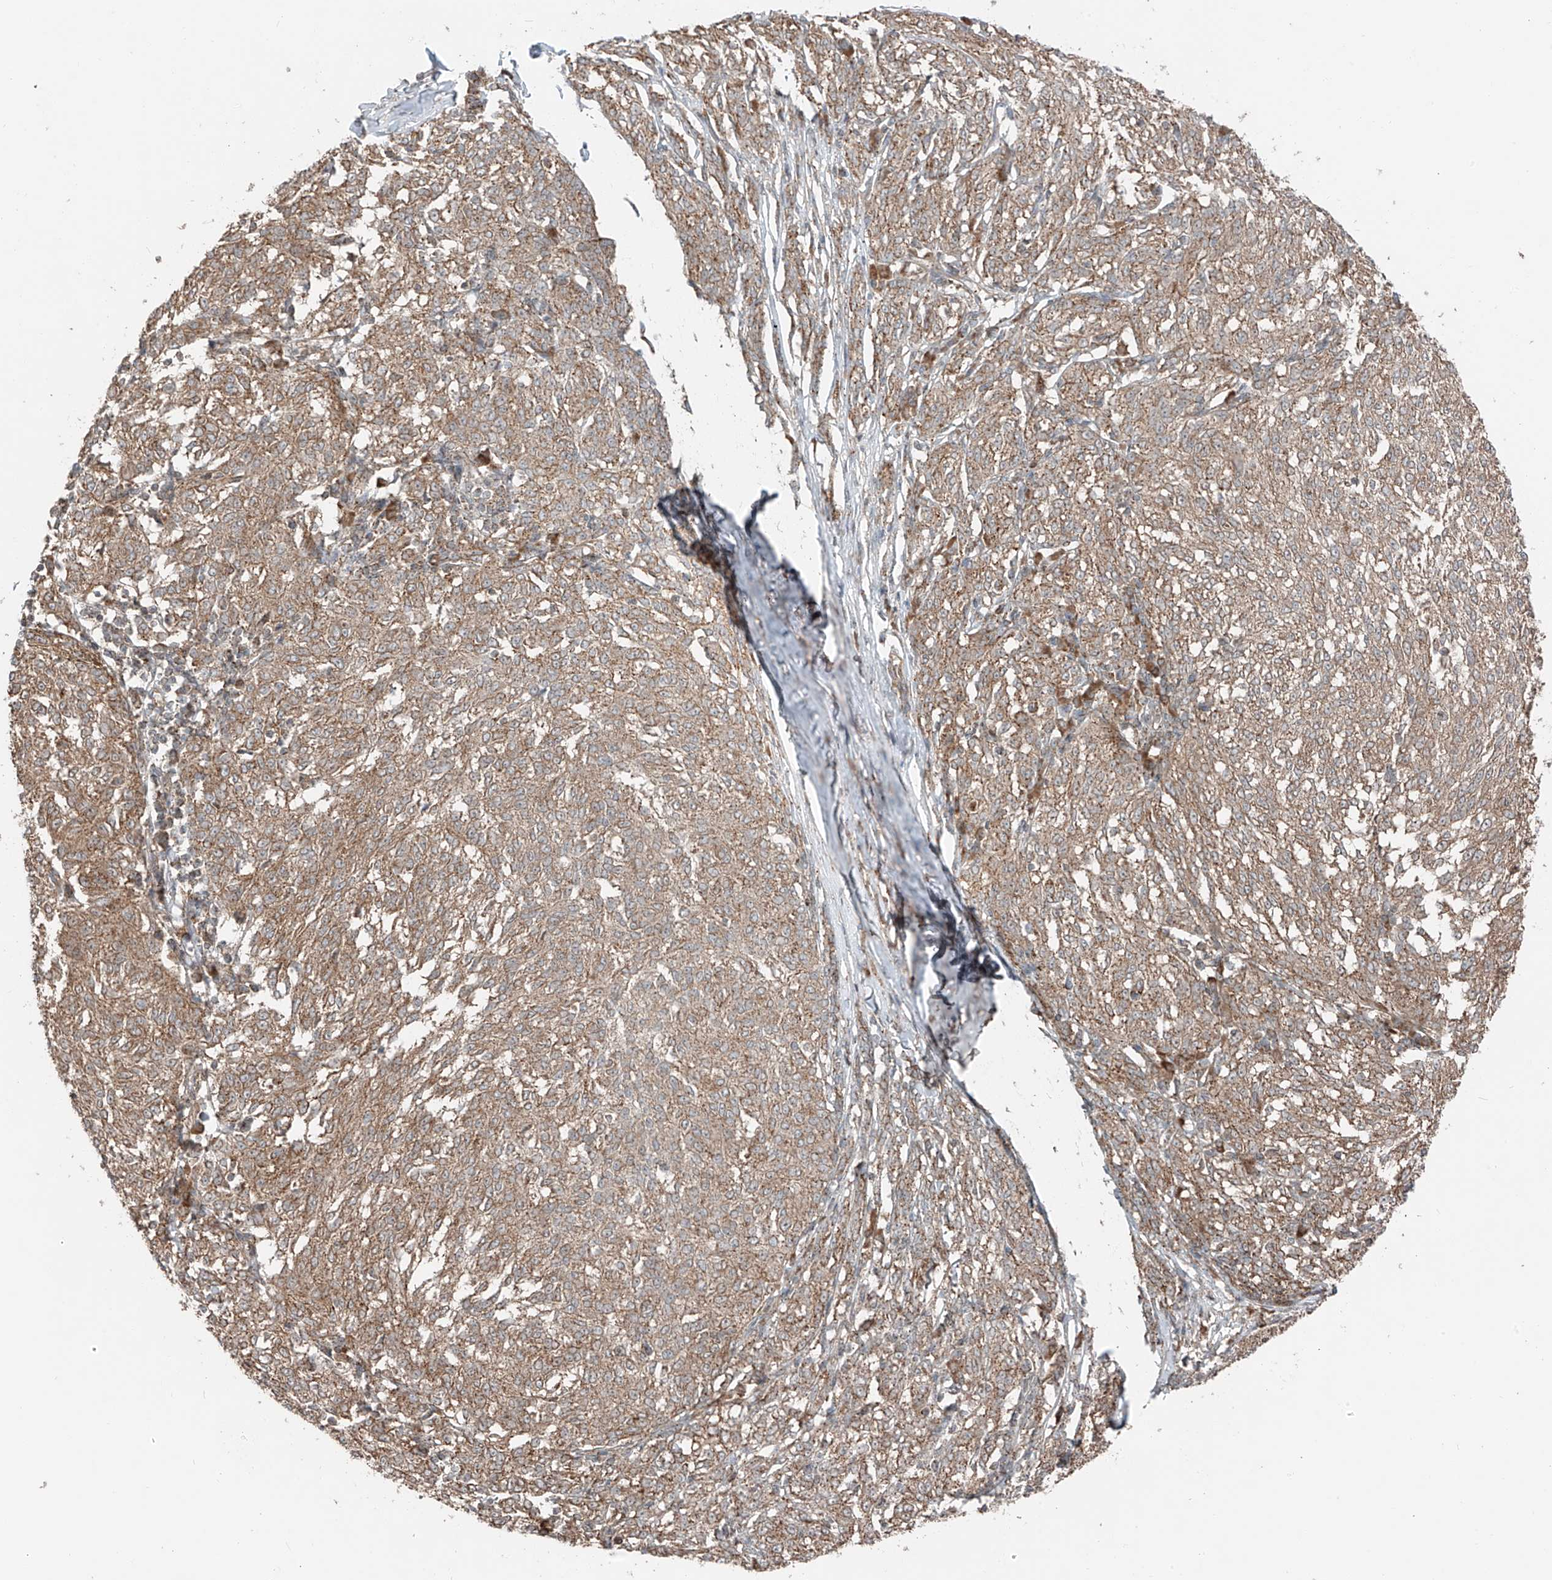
{"staining": {"intensity": "moderate", "quantity": ">75%", "location": "cytoplasmic/membranous"}, "tissue": "melanoma", "cell_type": "Tumor cells", "image_type": "cancer", "snomed": [{"axis": "morphology", "description": "Malignant melanoma, NOS"}, {"axis": "topography", "description": "Skin"}], "caption": "Tumor cells demonstrate medium levels of moderate cytoplasmic/membranous expression in approximately >75% of cells in human malignant melanoma. The staining was performed using DAB to visualize the protein expression in brown, while the nuclei were stained in blue with hematoxylin (Magnification: 20x).", "gene": "CEP162", "patient": {"sex": "female", "age": 72}}